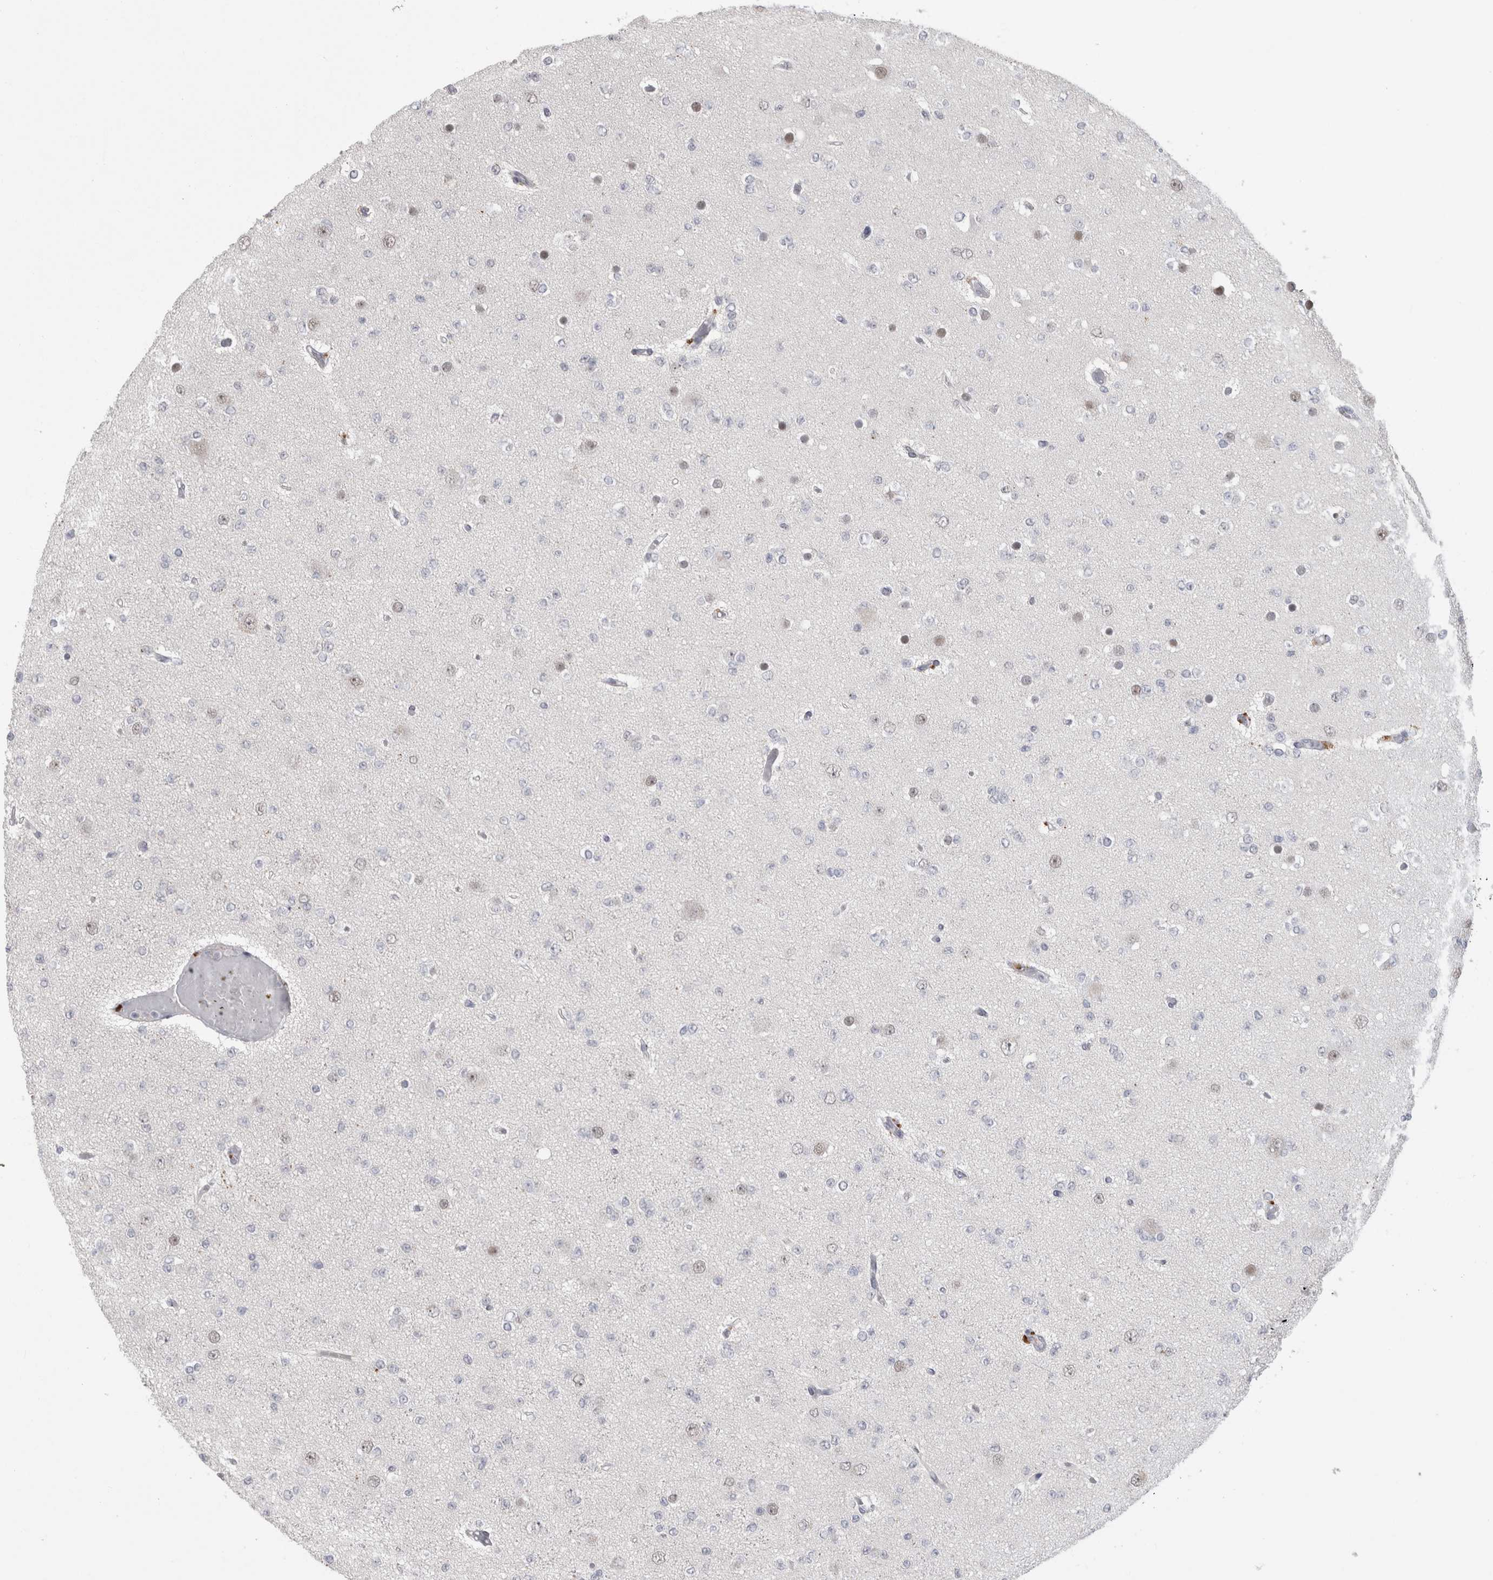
{"staining": {"intensity": "negative", "quantity": "none", "location": "none"}, "tissue": "glioma", "cell_type": "Tumor cells", "image_type": "cancer", "snomed": [{"axis": "morphology", "description": "Glioma, malignant, Low grade"}, {"axis": "topography", "description": "Brain"}], "caption": "Malignant glioma (low-grade) was stained to show a protein in brown. There is no significant expression in tumor cells. The staining was performed using DAB to visualize the protein expression in brown, while the nuclei were stained in blue with hematoxylin (Magnification: 20x).", "gene": "MTBP", "patient": {"sex": "female", "age": 22}}